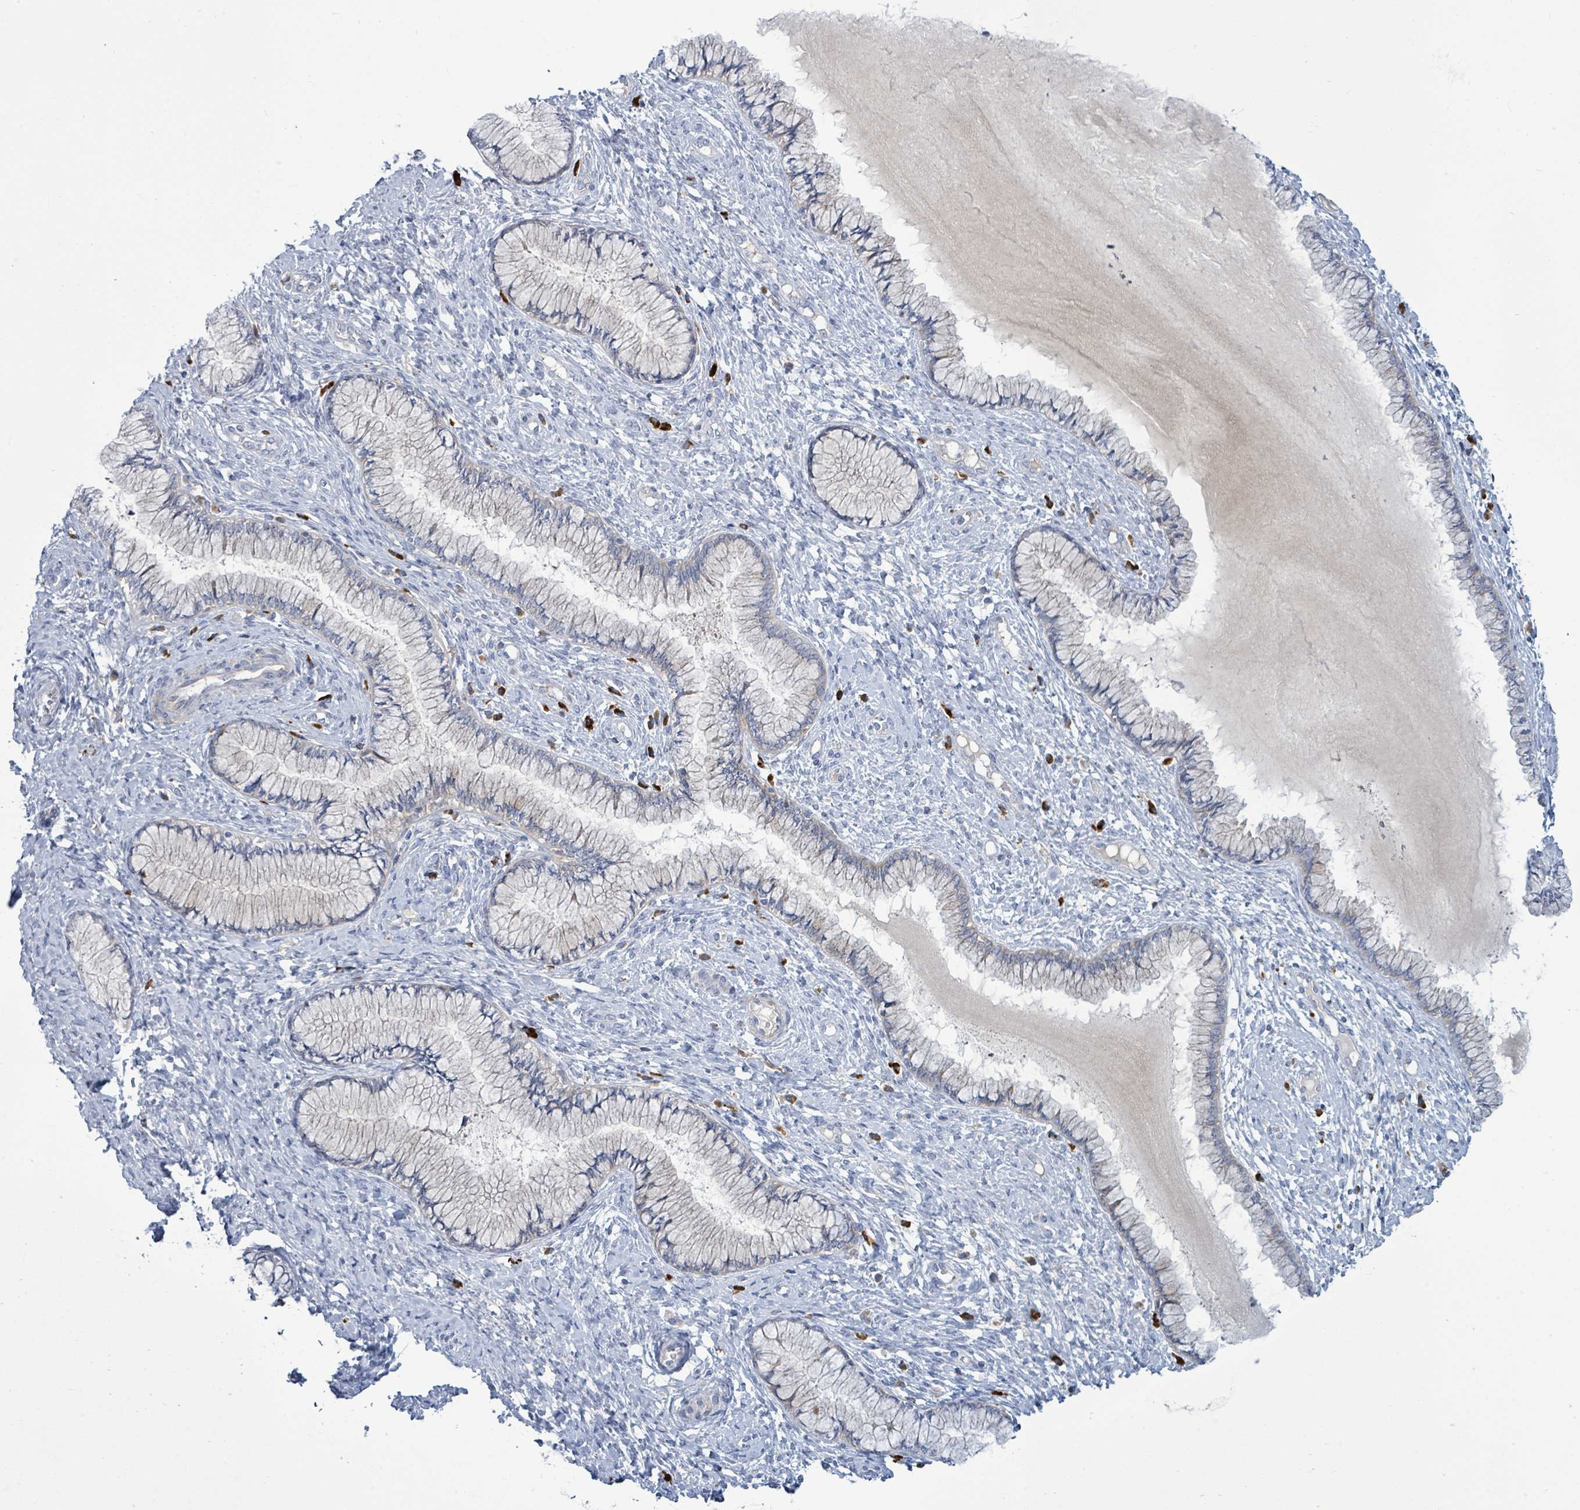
{"staining": {"intensity": "negative", "quantity": "none", "location": "none"}, "tissue": "cervix", "cell_type": "Glandular cells", "image_type": "normal", "snomed": [{"axis": "morphology", "description": "Normal tissue, NOS"}, {"axis": "topography", "description": "Cervix"}], "caption": "An IHC photomicrograph of benign cervix is shown. There is no staining in glandular cells of cervix. Brightfield microscopy of IHC stained with DAB (3,3'-diaminobenzidine) (brown) and hematoxylin (blue), captured at high magnification.", "gene": "SIRPB1", "patient": {"sex": "female", "age": 42}}